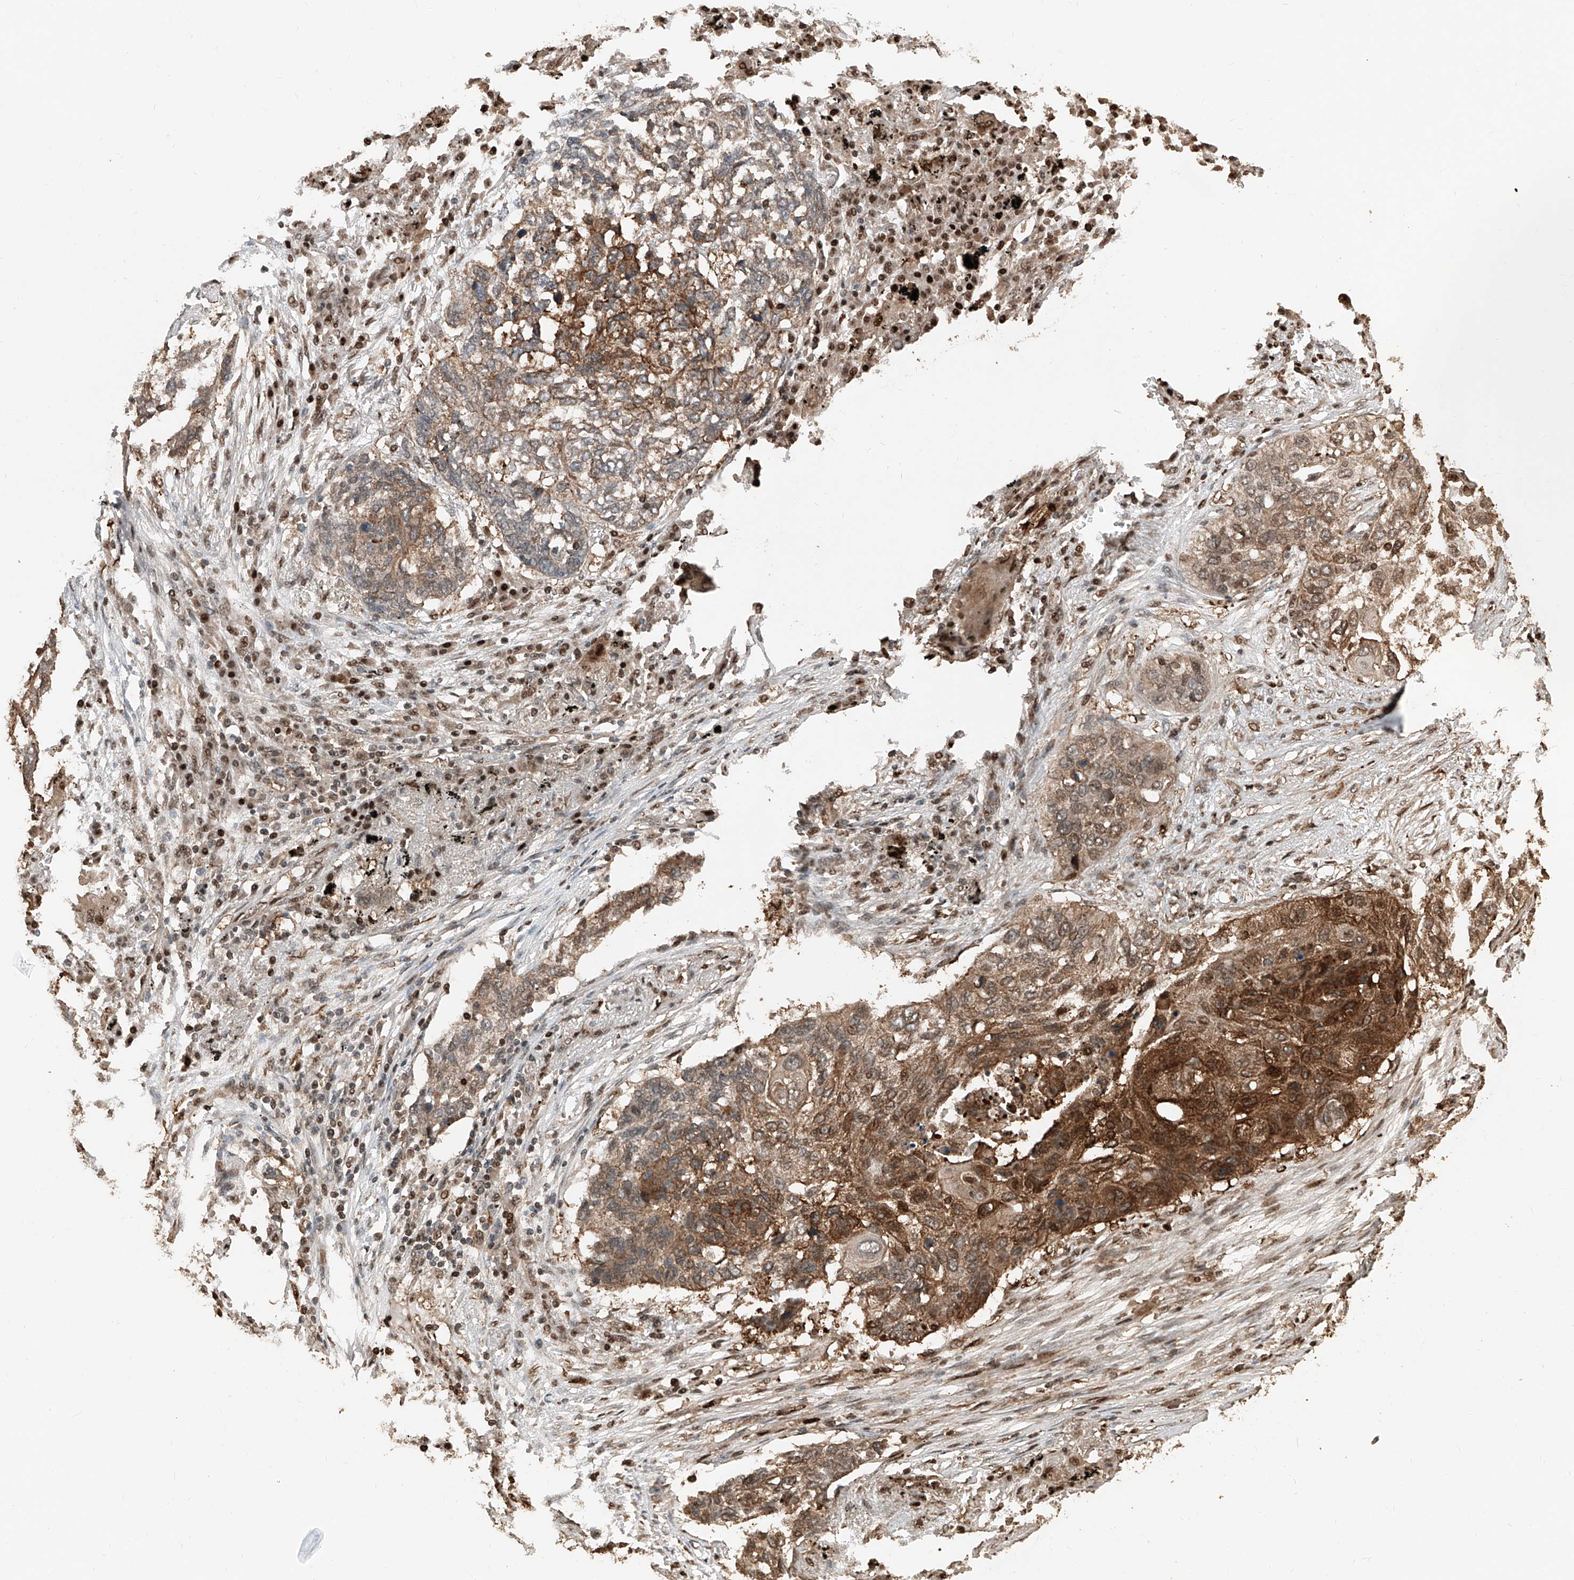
{"staining": {"intensity": "moderate", "quantity": ">75%", "location": "cytoplasmic/membranous"}, "tissue": "lung cancer", "cell_type": "Tumor cells", "image_type": "cancer", "snomed": [{"axis": "morphology", "description": "Squamous cell carcinoma, NOS"}, {"axis": "topography", "description": "Lung"}], "caption": "A medium amount of moderate cytoplasmic/membranous expression is identified in approximately >75% of tumor cells in lung cancer tissue.", "gene": "RMND1", "patient": {"sex": "female", "age": 63}}